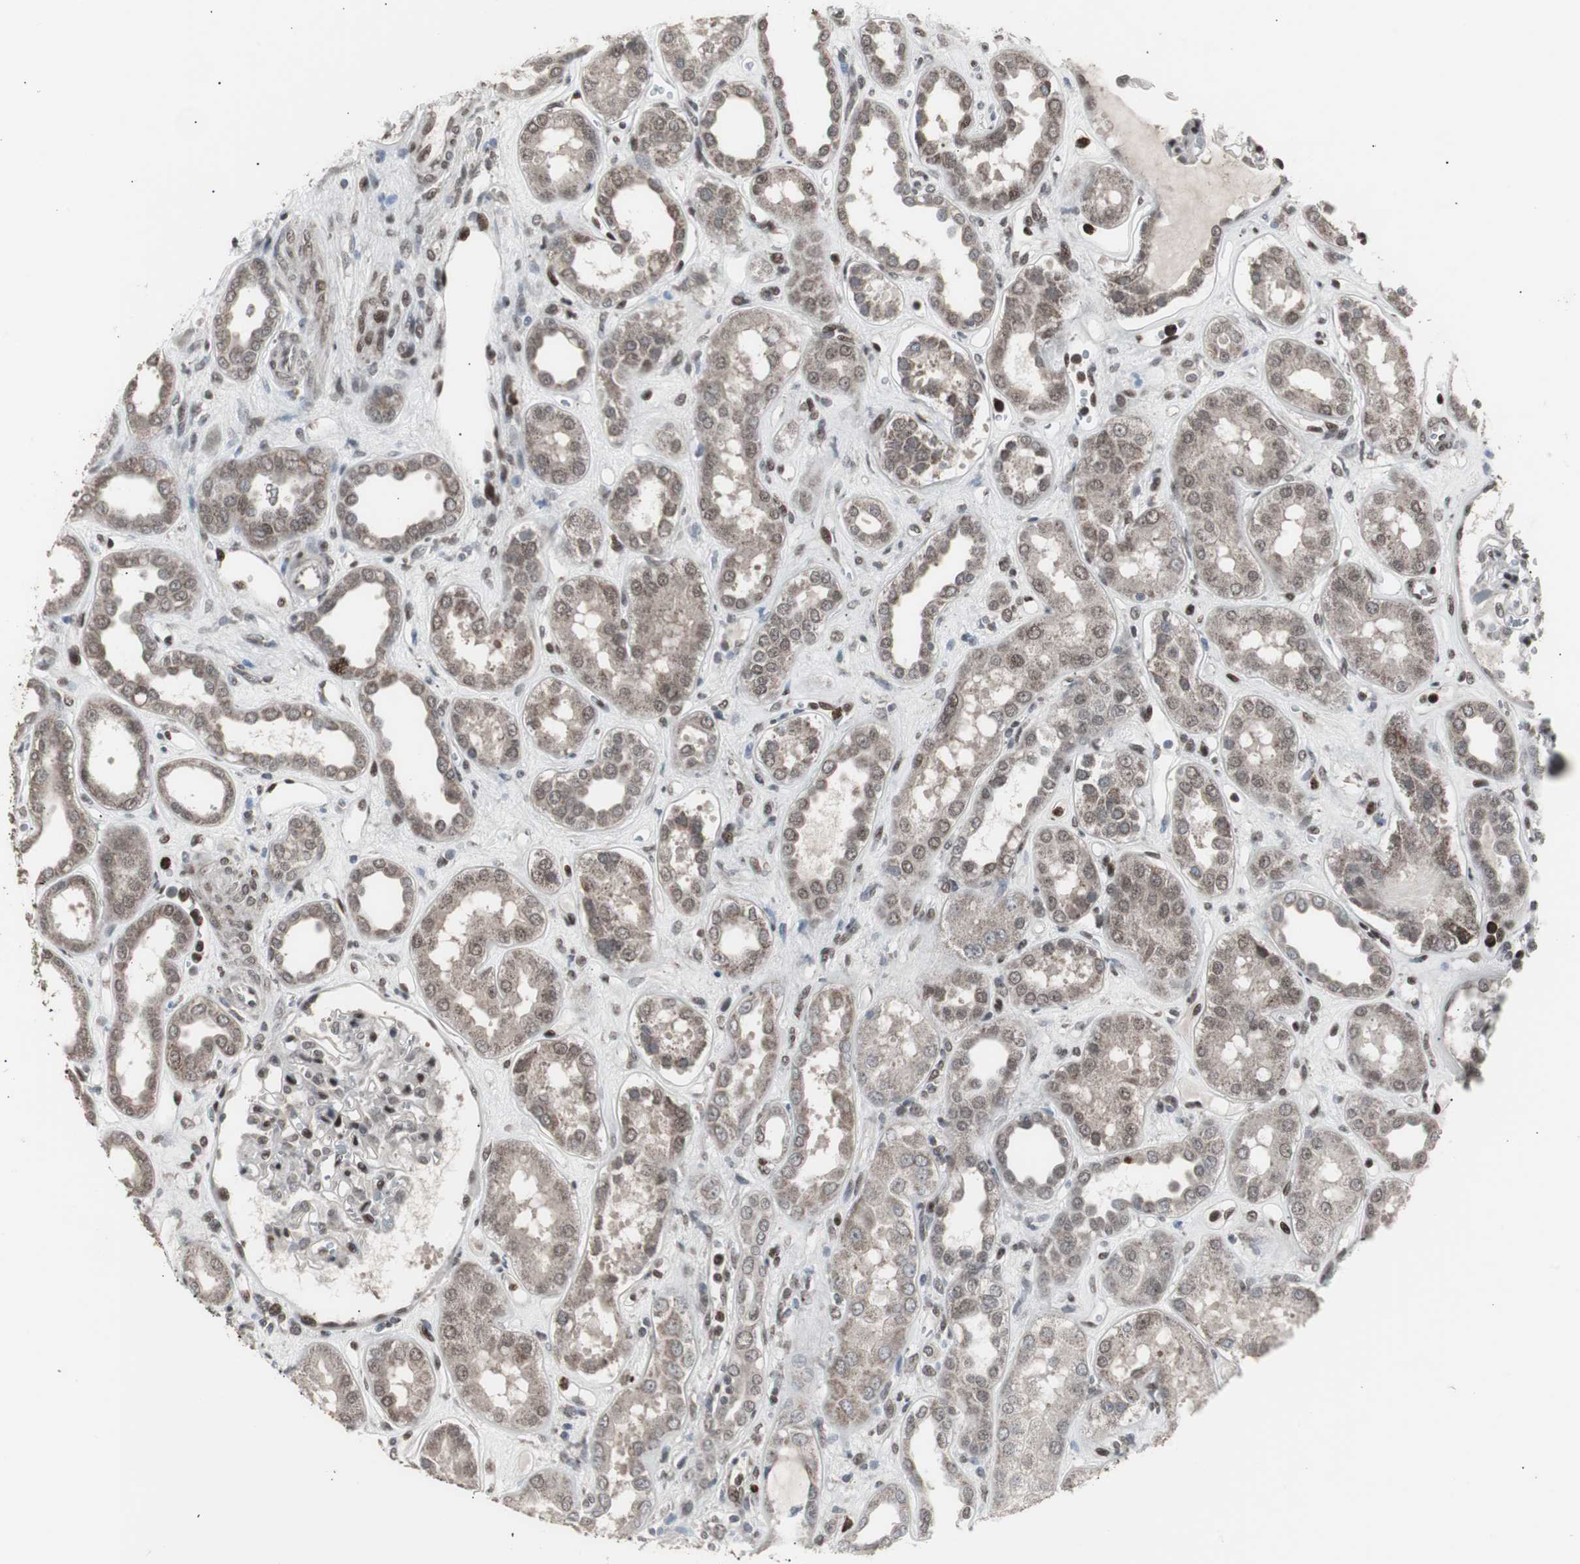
{"staining": {"intensity": "moderate", "quantity": "25%-75%", "location": "nuclear"}, "tissue": "kidney", "cell_type": "Cells in glomeruli", "image_type": "normal", "snomed": [{"axis": "morphology", "description": "Normal tissue, NOS"}, {"axis": "topography", "description": "Kidney"}], "caption": "DAB (3,3'-diaminobenzidine) immunohistochemical staining of normal kidney exhibits moderate nuclear protein staining in approximately 25%-75% of cells in glomeruli.", "gene": "RXRA", "patient": {"sex": "male", "age": 59}}